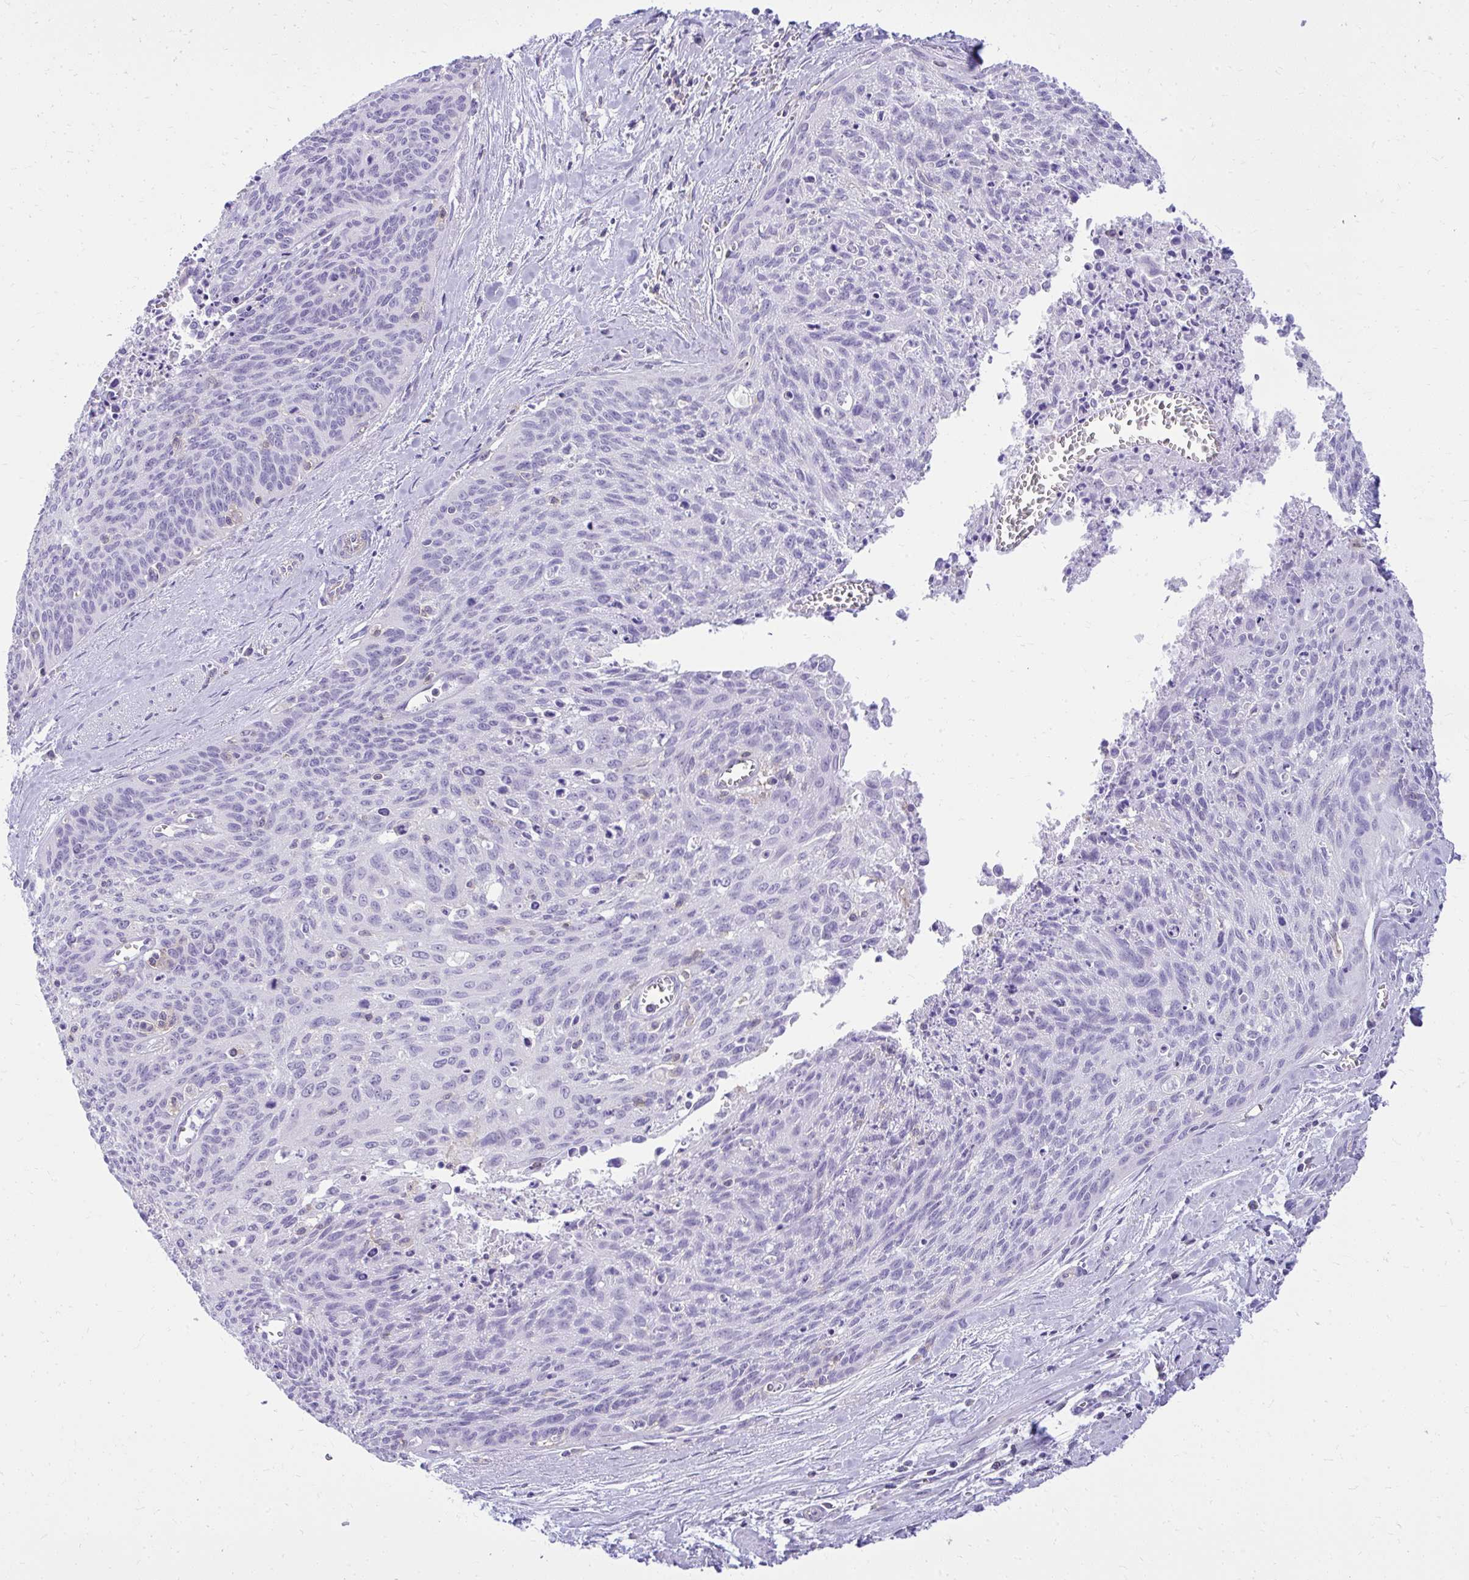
{"staining": {"intensity": "negative", "quantity": "none", "location": "none"}, "tissue": "cervical cancer", "cell_type": "Tumor cells", "image_type": "cancer", "snomed": [{"axis": "morphology", "description": "Squamous cell carcinoma, NOS"}, {"axis": "topography", "description": "Cervix"}], "caption": "Tumor cells show no significant expression in squamous cell carcinoma (cervical).", "gene": "GPRIN3", "patient": {"sex": "female", "age": 55}}